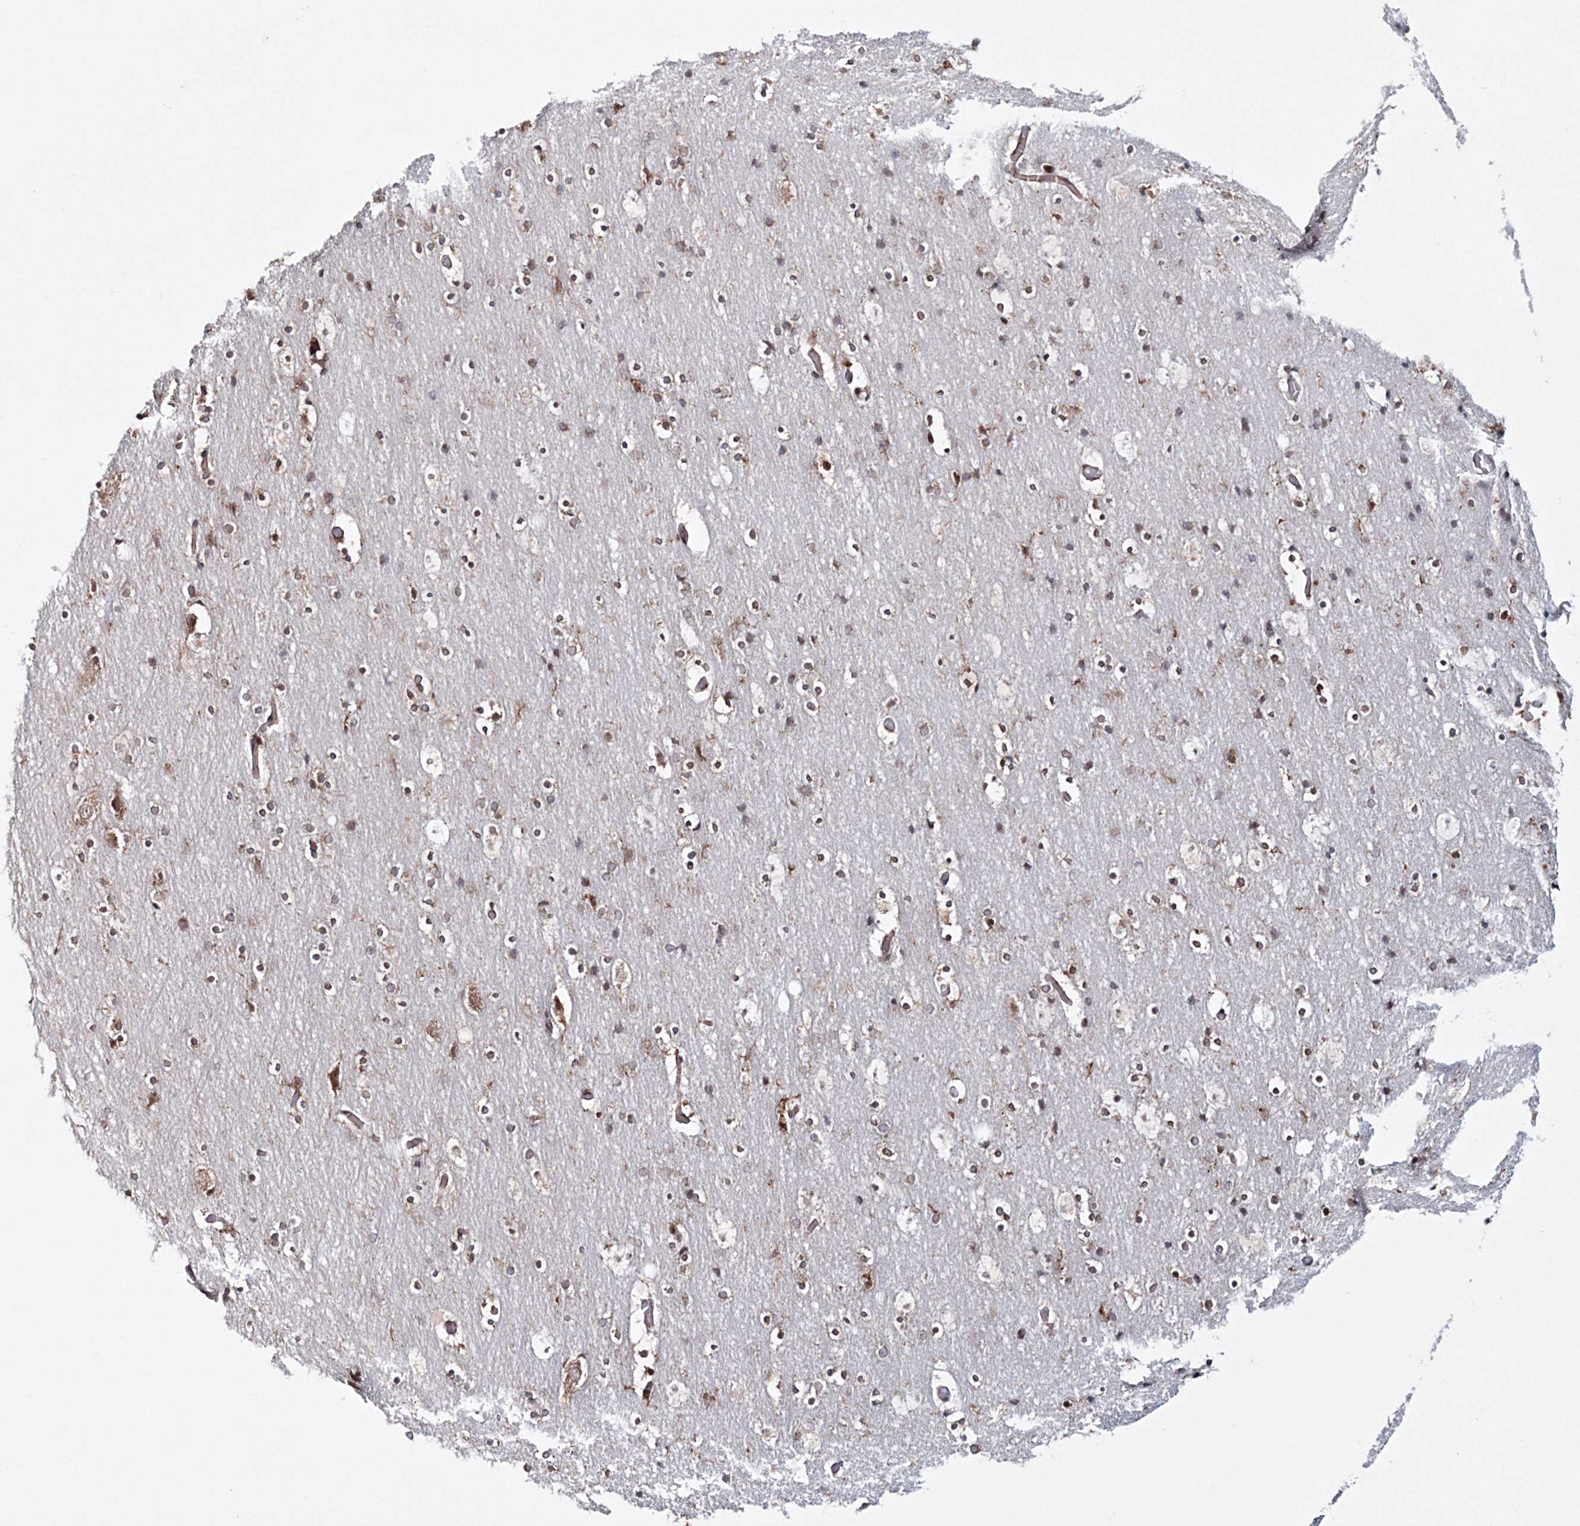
{"staining": {"intensity": "weak", "quantity": ">75%", "location": "cytoplasmic/membranous"}, "tissue": "cerebral cortex", "cell_type": "Endothelial cells", "image_type": "normal", "snomed": [{"axis": "morphology", "description": "Normal tissue, NOS"}, {"axis": "topography", "description": "Cerebral cortex"}], "caption": "Immunohistochemical staining of benign human cerebral cortex reveals >75% levels of weak cytoplasmic/membranous protein expression in approximately >75% of endothelial cells.", "gene": "ARCN1", "patient": {"sex": "male", "age": 57}}